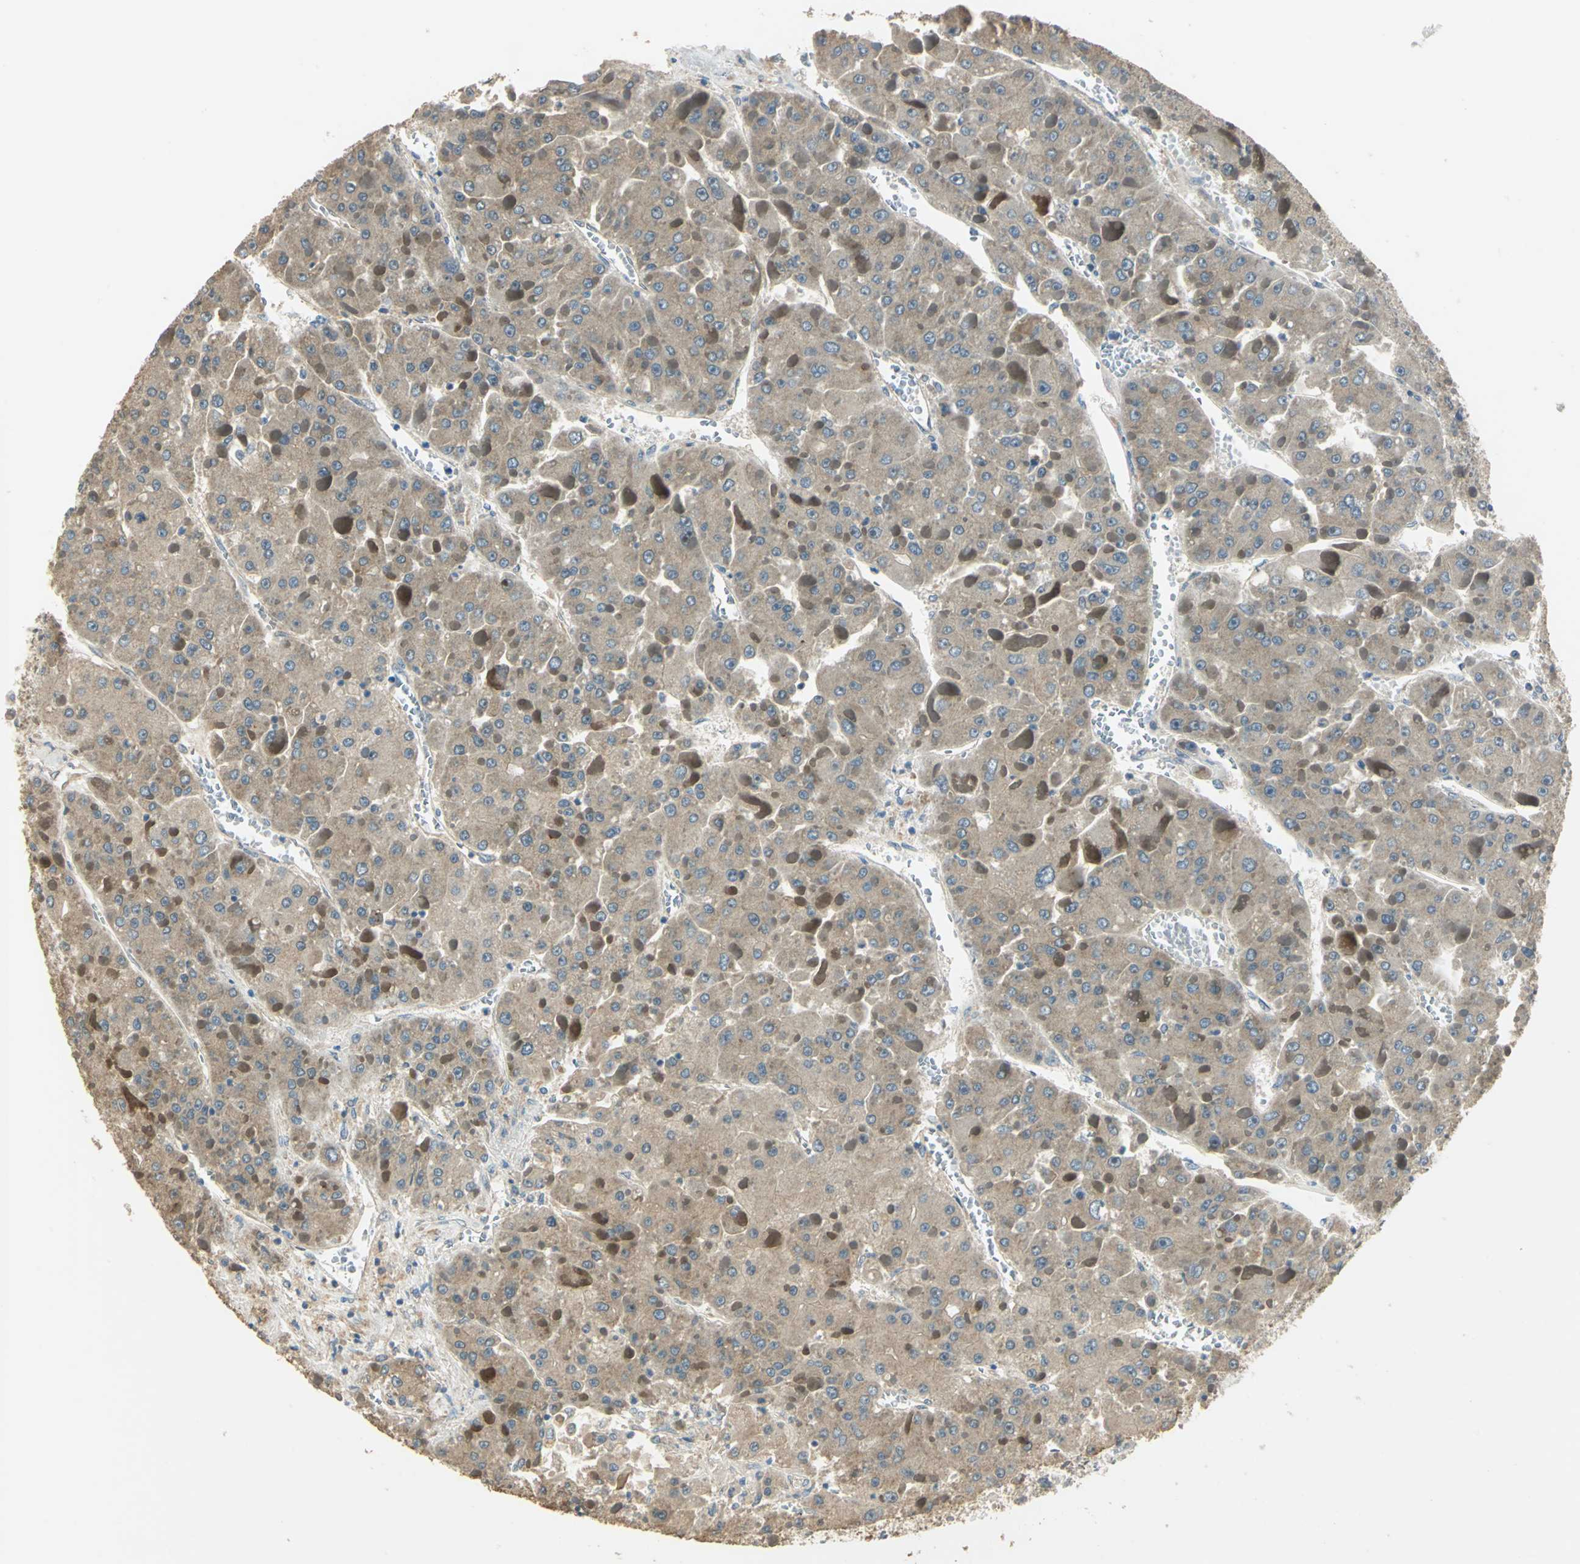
{"staining": {"intensity": "moderate", "quantity": ">75%", "location": "cytoplasmic/membranous"}, "tissue": "liver cancer", "cell_type": "Tumor cells", "image_type": "cancer", "snomed": [{"axis": "morphology", "description": "Carcinoma, Hepatocellular, NOS"}, {"axis": "topography", "description": "Liver"}], "caption": "Immunohistochemistry (IHC) histopathology image of neoplastic tissue: human liver hepatocellular carcinoma stained using IHC demonstrates medium levels of moderate protein expression localized specifically in the cytoplasmic/membranous of tumor cells, appearing as a cytoplasmic/membranous brown color.", "gene": "SHC2", "patient": {"sex": "female", "age": 73}}